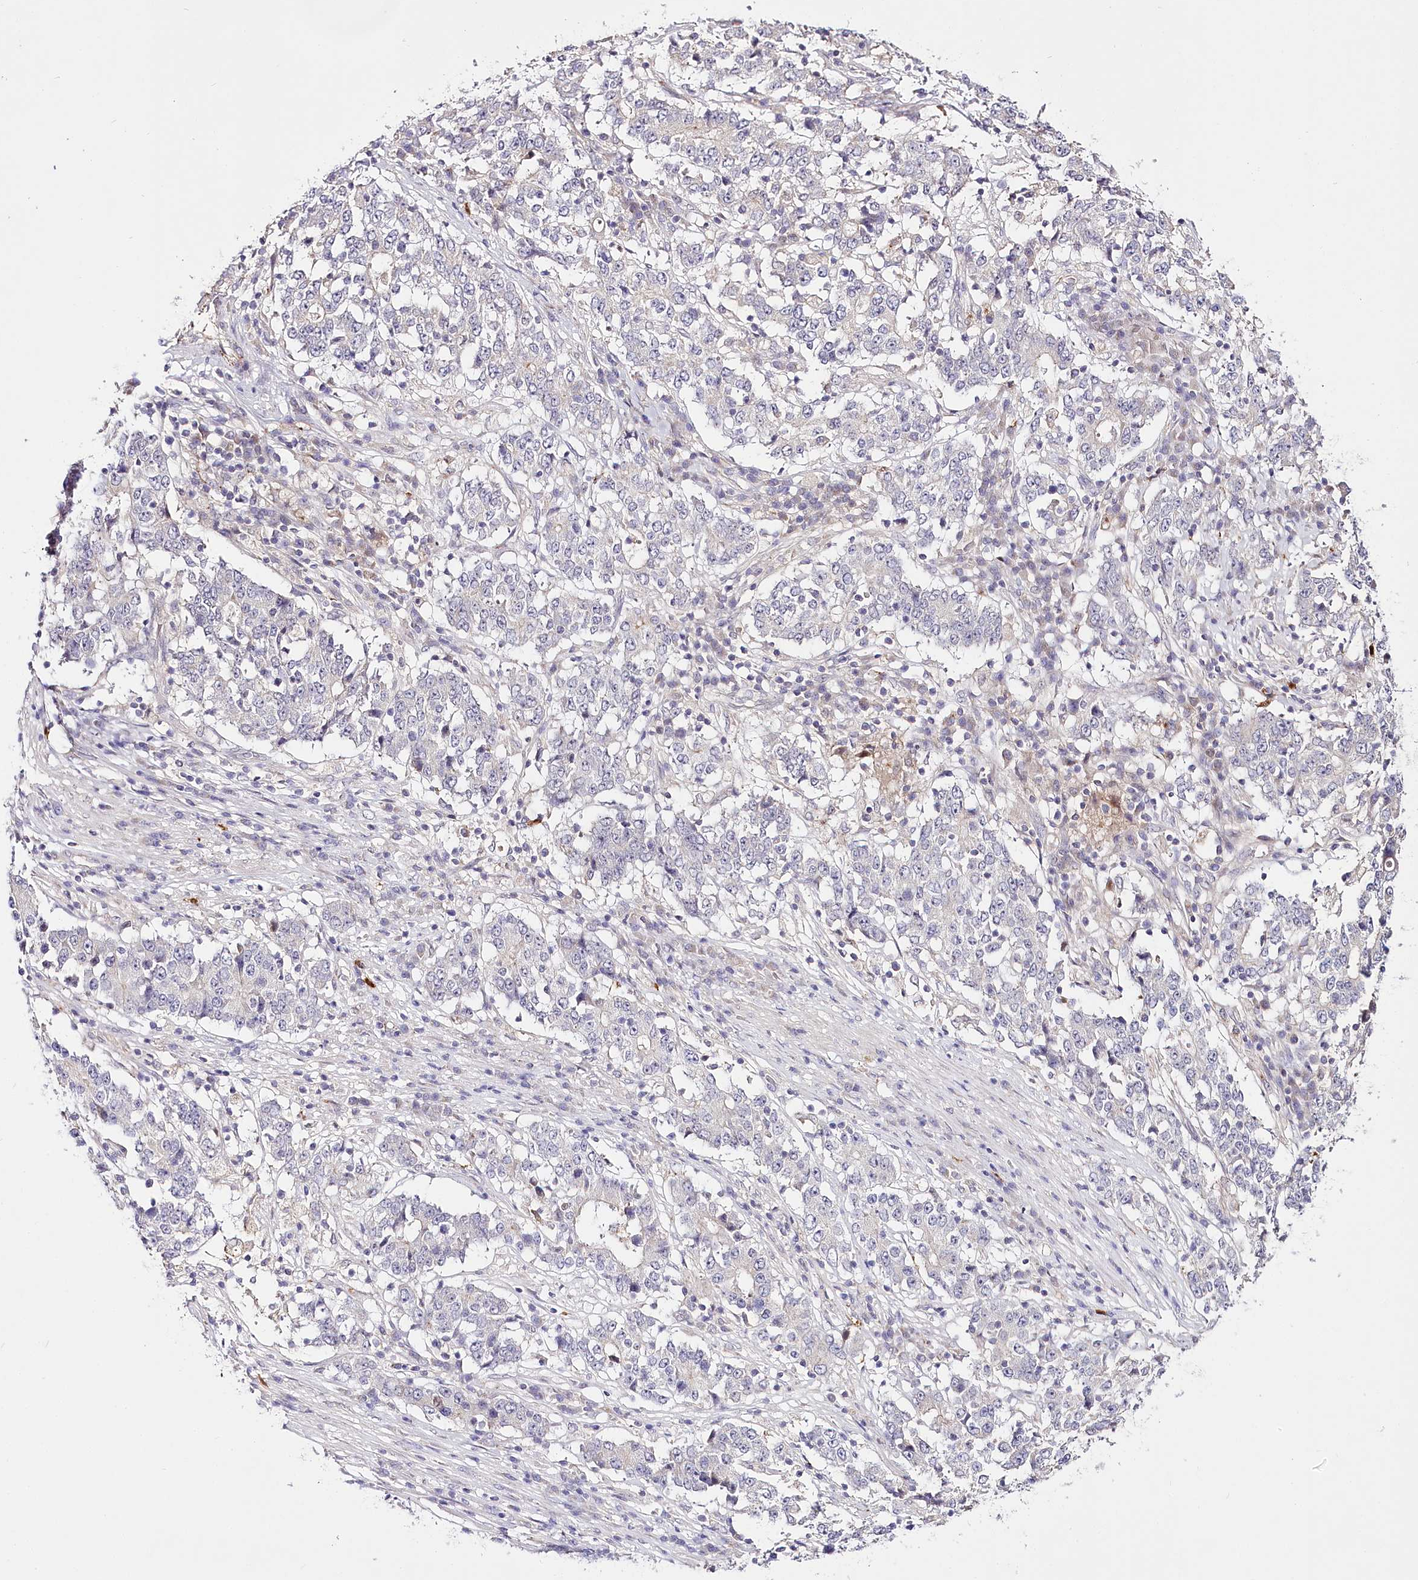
{"staining": {"intensity": "negative", "quantity": "none", "location": "none"}, "tissue": "stomach cancer", "cell_type": "Tumor cells", "image_type": "cancer", "snomed": [{"axis": "morphology", "description": "Adenocarcinoma, NOS"}, {"axis": "topography", "description": "Stomach"}], "caption": "Stomach adenocarcinoma was stained to show a protein in brown. There is no significant expression in tumor cells. (IHC, brightfield microscopy, high magnification).", "gene": "VWA5A", "patient": {"sex": "male", "age": 59}}